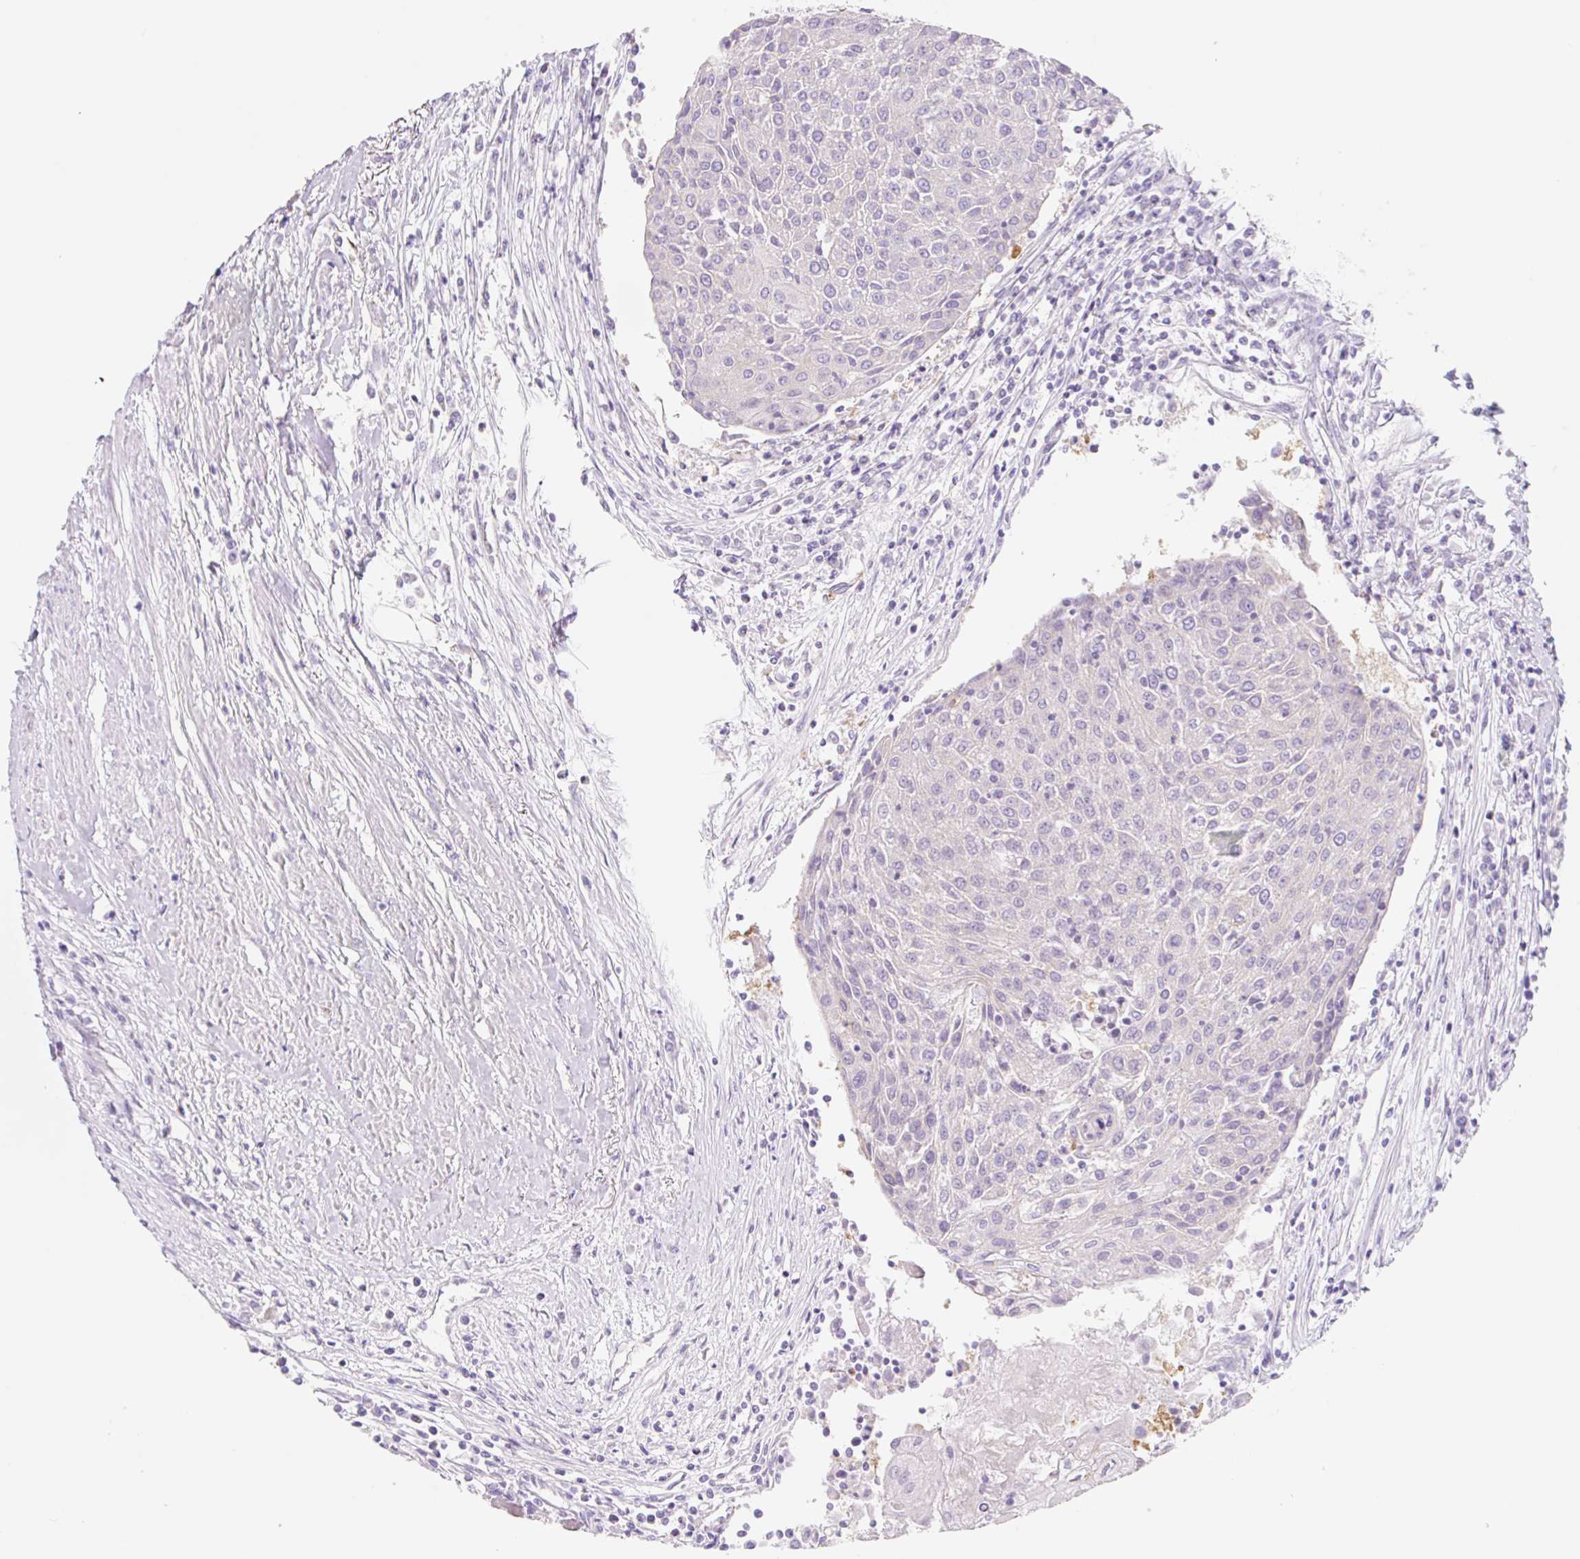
{"staining": {"intensity": "negative", "quantity": "none", "location": "none"}, "tissue": "urothelial cancer", "cell_type": "Tumor cells", "image_type": "cancer", "snomed": [{"axis": "morphology", "description": "Urothelial carcinoma, High grade"}, {"axis": "topography", "description": "Urinary bladder"}], "caption": "Tumor cells show no significant staining in urothelial carcinoma (high-grade).", "gene": "LYVE1", "patient": {"sex": "female", "age": 85}}